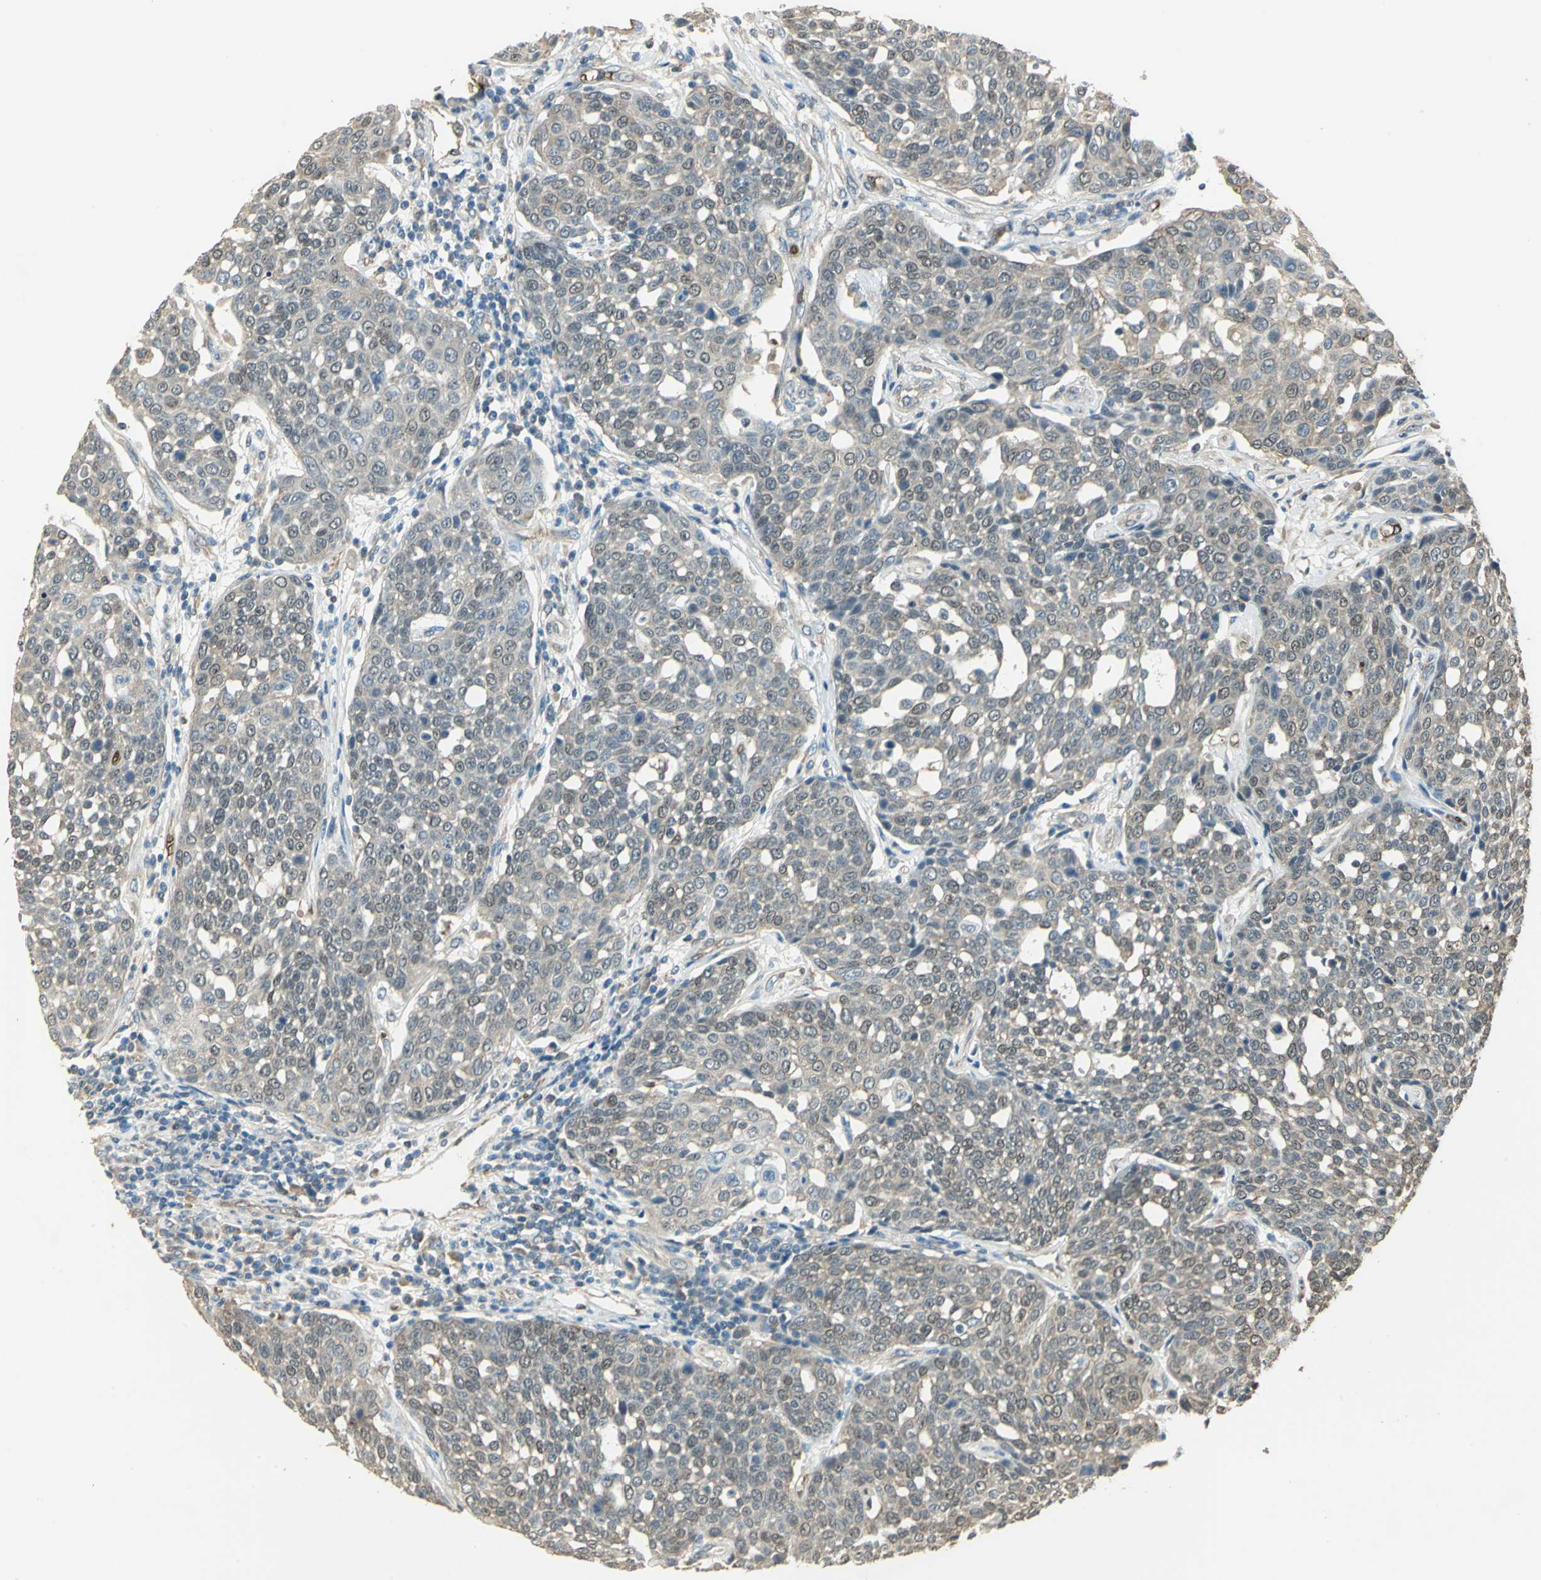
{"staining": {"intensity": "weak", "quantity": "25%-75%", "location": "cytoplasmic/membranous,nuclear"}, "tissue": "cervical cancer", "cell_type": "Tumor cells", "image_type": "cancer", "snomed": [{"axis": "morphology", "description": "Squamous cell carcinoma, NOS"}, {"axis": "topography", "description": "Cervix"}], "caption": "The histopathology image displays immunohistochemical staining of cervical squamous cell carcinoma. There is weak cytoplasmic/membranous and nuclear staining is appreciated in approximately 25%-75% of tumor cells.", "gene": "DDAH1", "patient": {"sex": "female", "age": 34}}